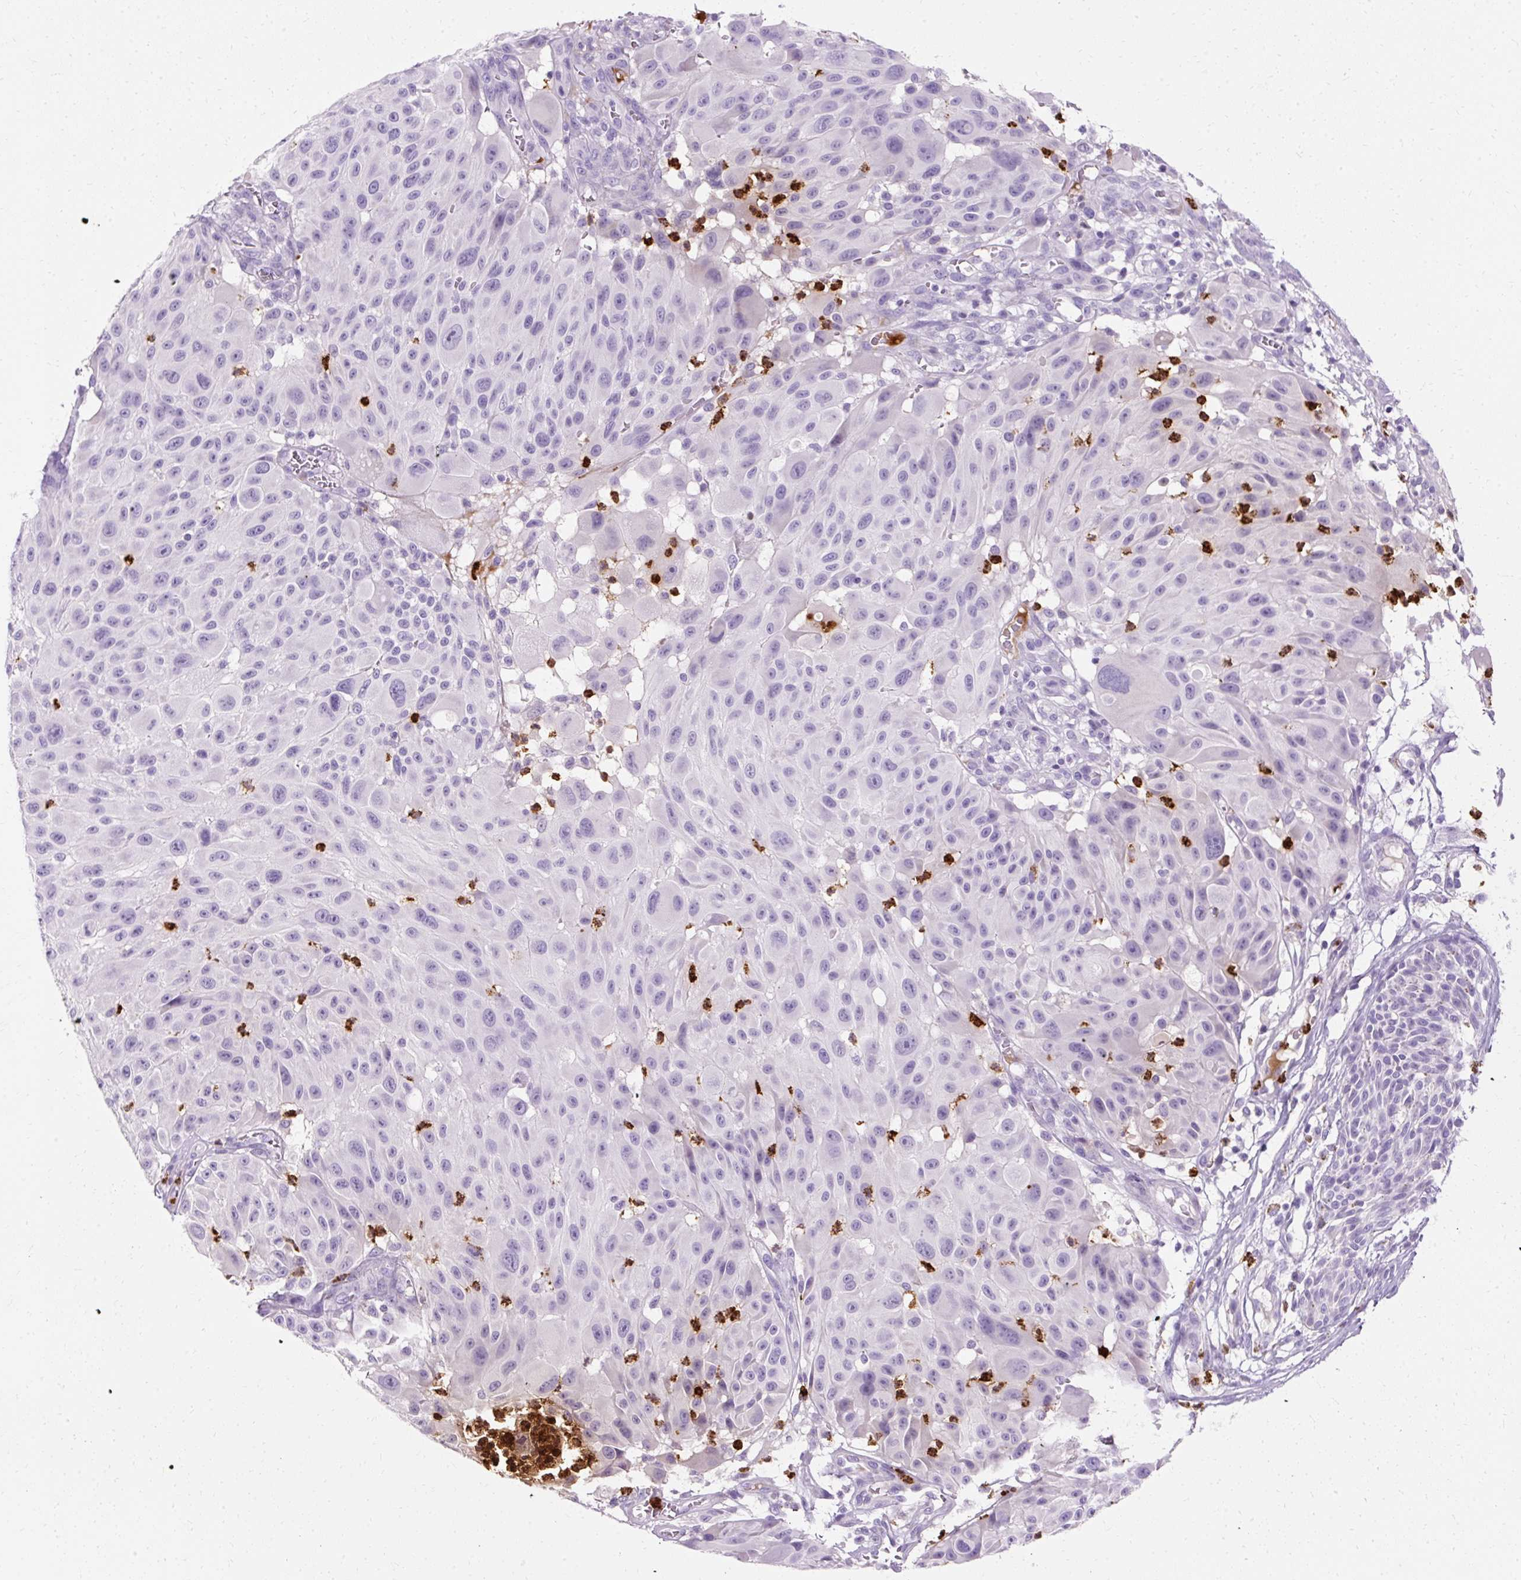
{"staining": {"intensity": "negative", "quantity": "none", "location": "none"}, "tissue": "melanoma", "cell_type": "Tumor cells", "image_type": "cancer", "snomed": [{"axis": "morphology", "description": "Malignant melanoma, NOS"}, {"axis": "topography", "description": "Skin"}], "caption": "Immunohistochemistry (IHC) photomicrograph of neoplastic tissue: human melanoma stained with DAB (3,3'-diaminobenzidine) displays no significant protein expression in tumor cells.", "gene": "DEFA1", "patient": {"sex": "male", "age": 83}}